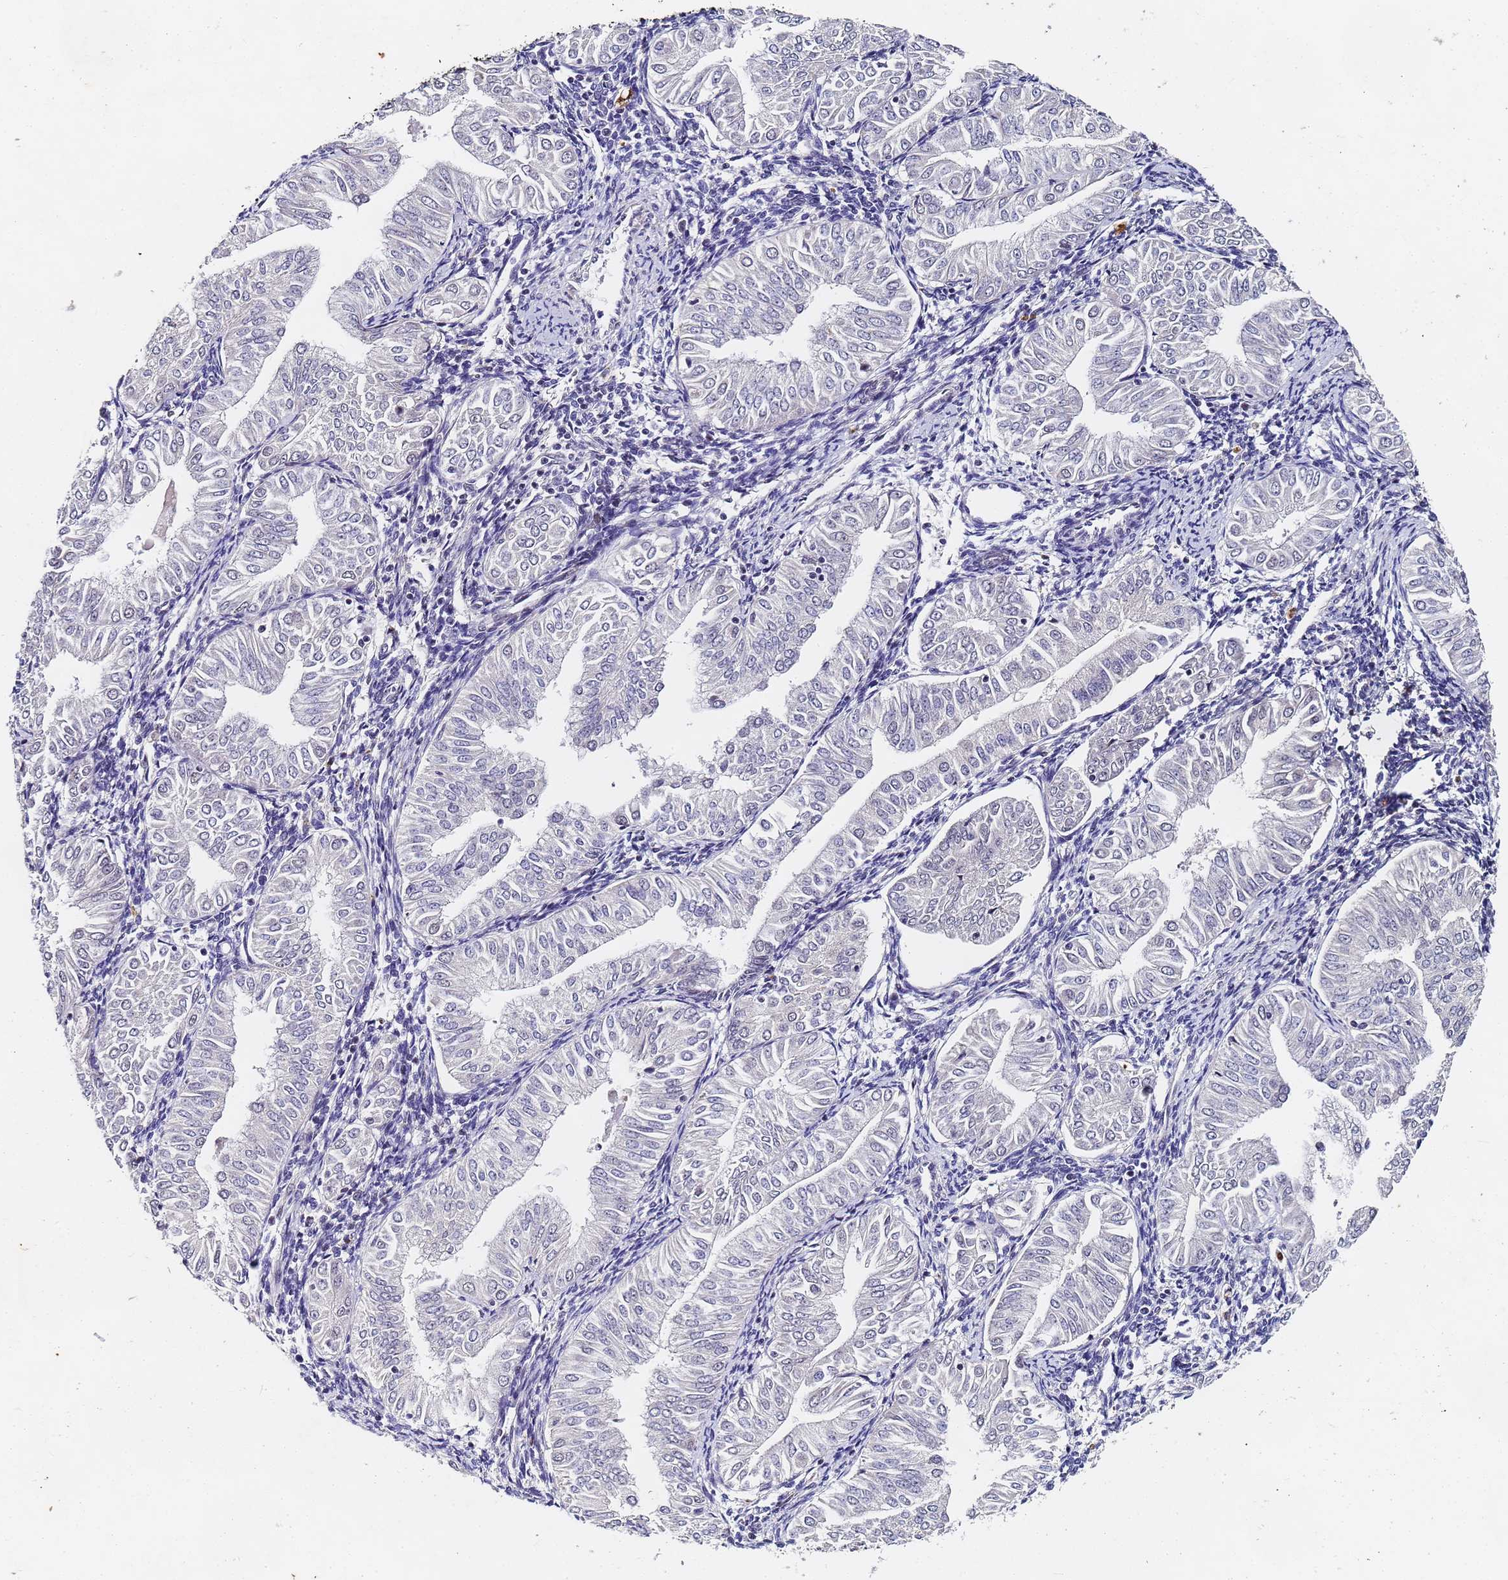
{"staining": {"intensity": "negative", "quantity": "none", "location": "none"}, "tissue": "endometrial cancer", "cell_type": "Tumor cells", "image_type": "cancer", "snomed": [{"axis": "morphology", "description": "Normal tissue, NOS"}, {"axis": "morphology", "description": "Adenocarcinoma, NOS"}, {"axis": "topography", "description": "Endometrium"}], "caption": "A high-resolution histopathology image shows immunohistochemistry staining of endometrial cancer, which exhibits no significant expression in tumor cells.", "gene": "FNBP4", "patient": {"sex": "female", "age": 53}}